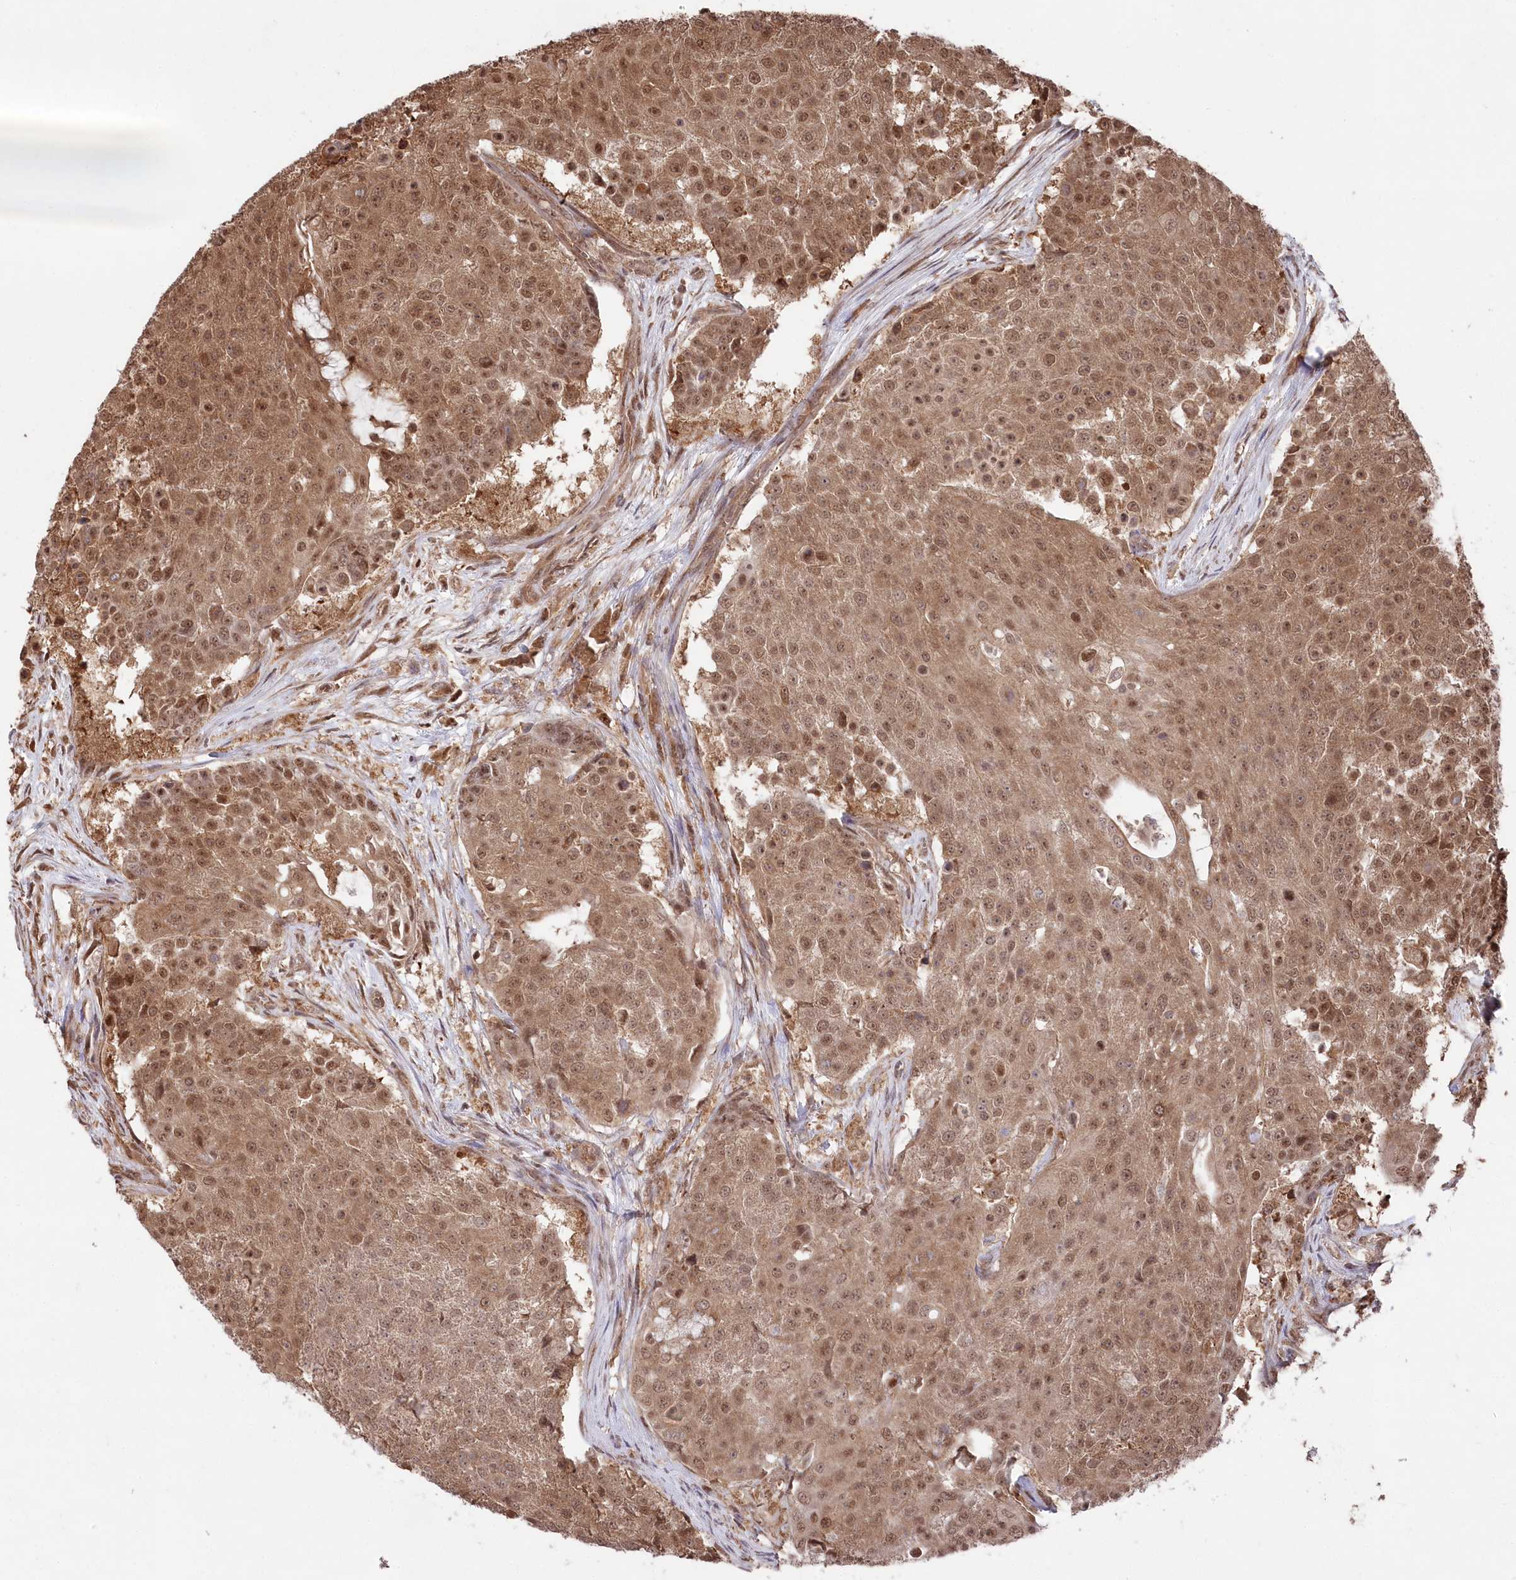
{"staining": {"intensity": "moderate", "quantity": ">75%", "location": "cytoplasmic/membranous,nuclear"}, "tissue": "urothelial cancer", "cell_type": "Tumor cells", "image_type": "cancer", "snomed": [{"axis": "morphology", "description": "Urothelial carcinoma, High grade"}, {"axis": "topography", "description": "Urinary bladder"}], "caption": "IHC (DAB) staining of human urothelial cancer displays moderate cytoplasmic/membranous and nuclear protein positivity in about >75% of tumor cells. The staining was performed using DAB (3,3'-diaminobenzidine) to visualize the protein expression in brown, while the nuclei were stained in blue with hematoxylin (Magnification: 20x).", "gene": "PSMA1", "patient": {"sex": "female", "age": 63}}